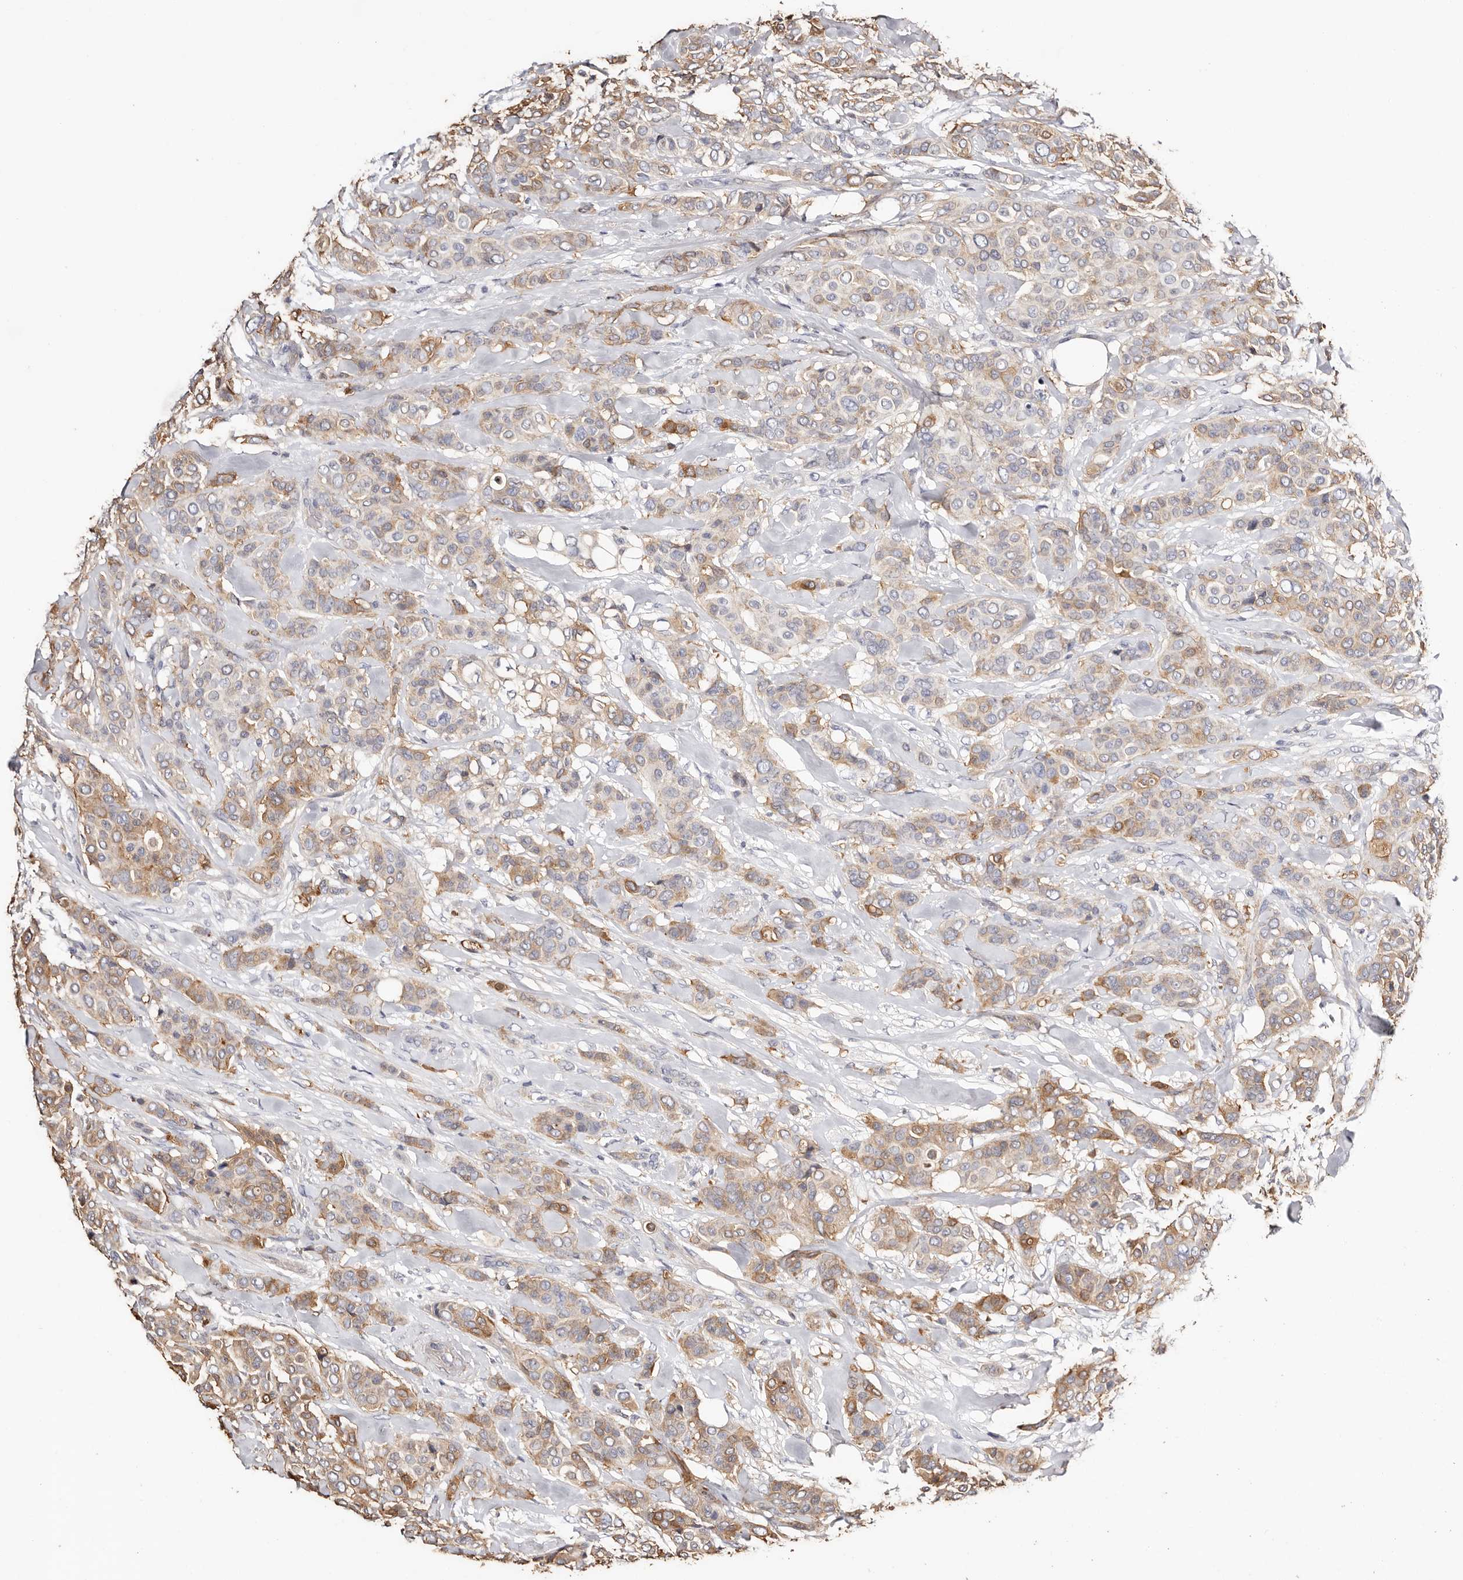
{"staining": {"intensity": "weak", "quantity": "25%-75%", "location": "cytoplasmic/membranous"}, "tissue": "breast cancer", "cell_type": "Tumor cells", "image_type": "cancer", "snomed": [{"axis": "morphology", "description": "Lobular carcinoma"}, {"axis": "topography", "description": "Breast"}], "caption": "This micrograph displays breast cancer stained with IHC to label a protein in brown. The cytoplasmic/membranous of tumor cells show weak positivity for the protein. Nuclei are counter-stained blue.", "gene": "TGM2", "patient": {"sex": "female", "age": 51}}